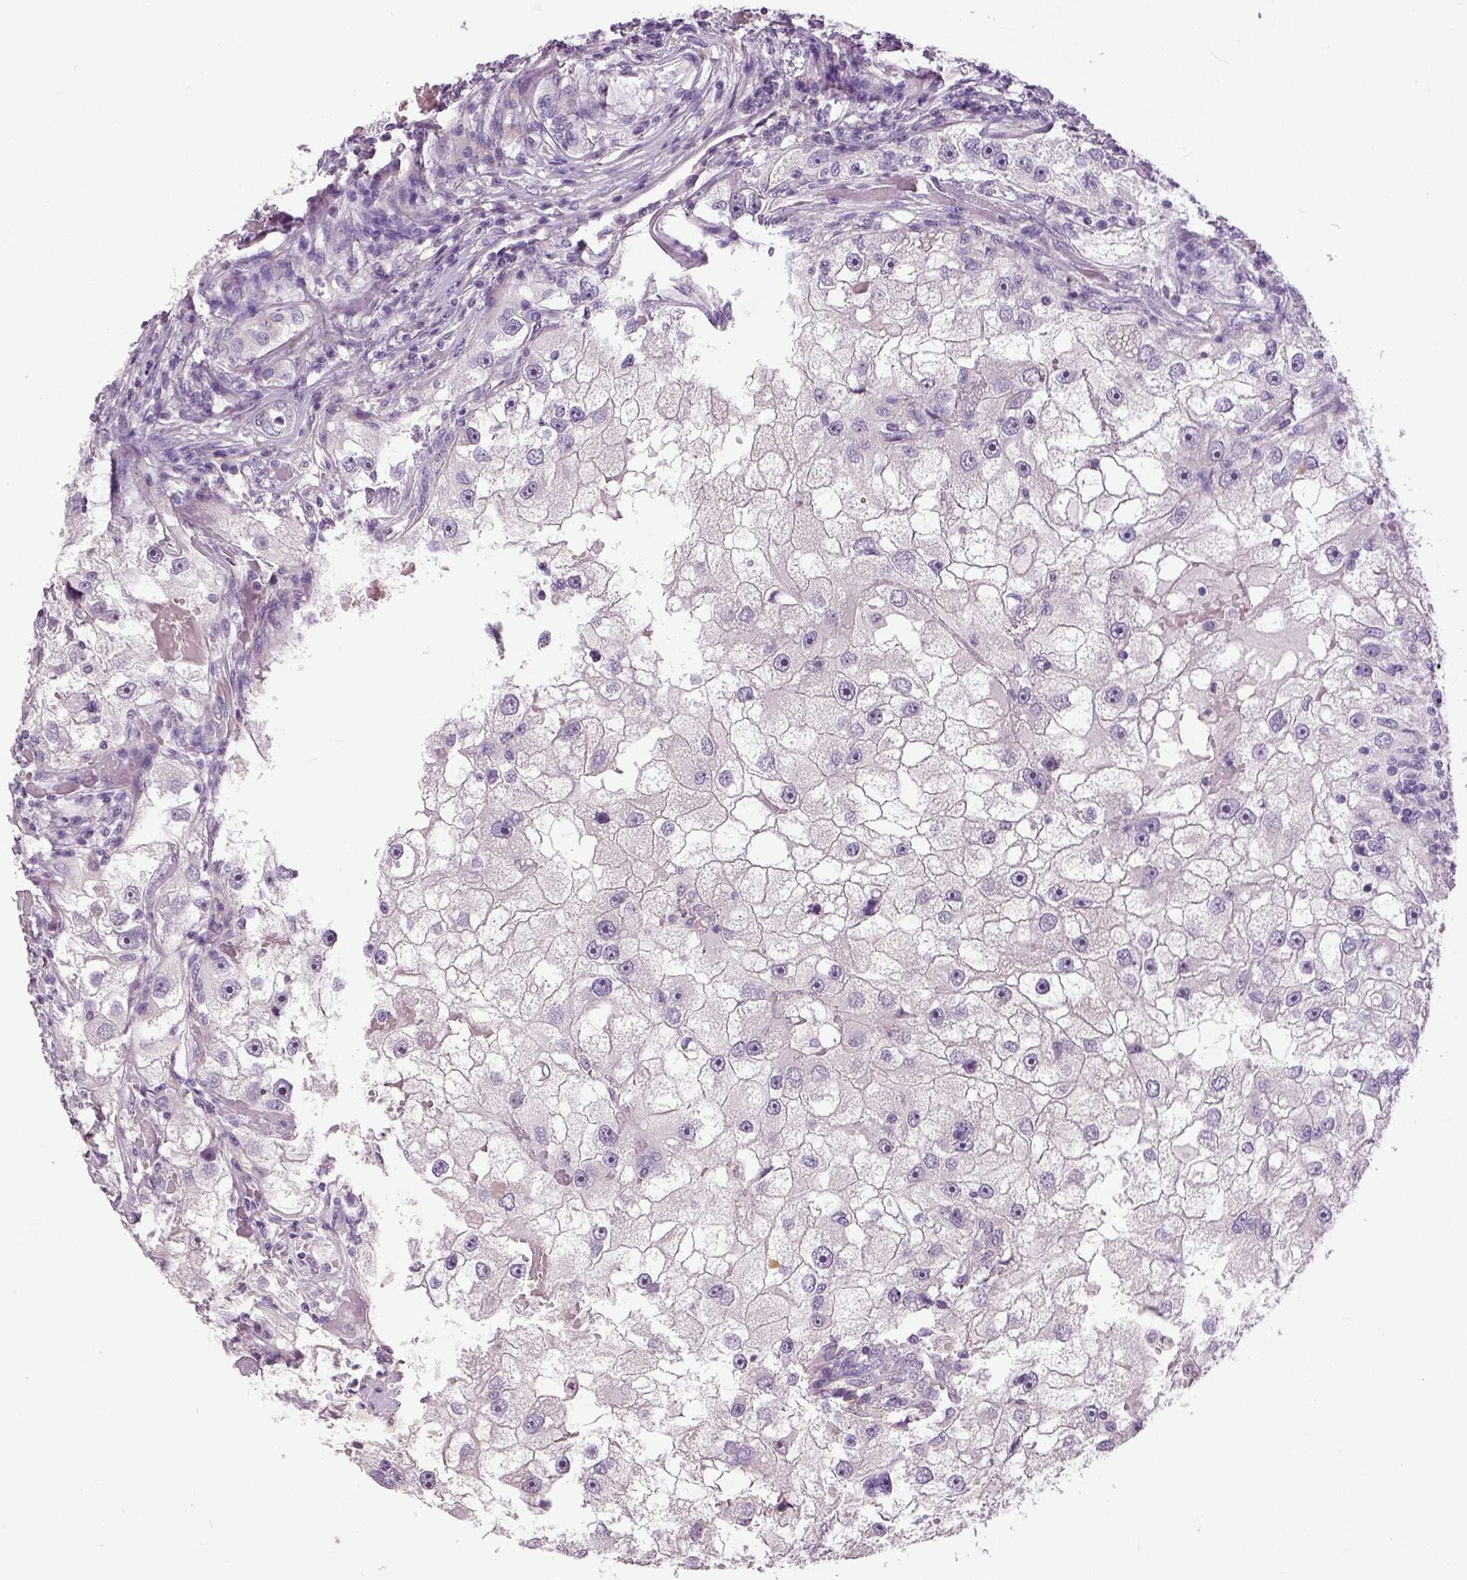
{"staining": {"intensity": "negative", "quantity": "none", "location": "none"}, "tissue": "renal cancer", "cell_type": "Tumor cells", "image_type": "cancer", "snomed": [{"axis": "morphology", "description": "Adenocarcinoma, NOS"}, {"axis": "topography", "description": "Kidney"}], "caption": "Immunohistochemical staining of adenocarcinoma (renal) reveals no significant positivity in tumor cells.", "gene": "NECAB1", "patient": {"sex": "male", "age": 63}}